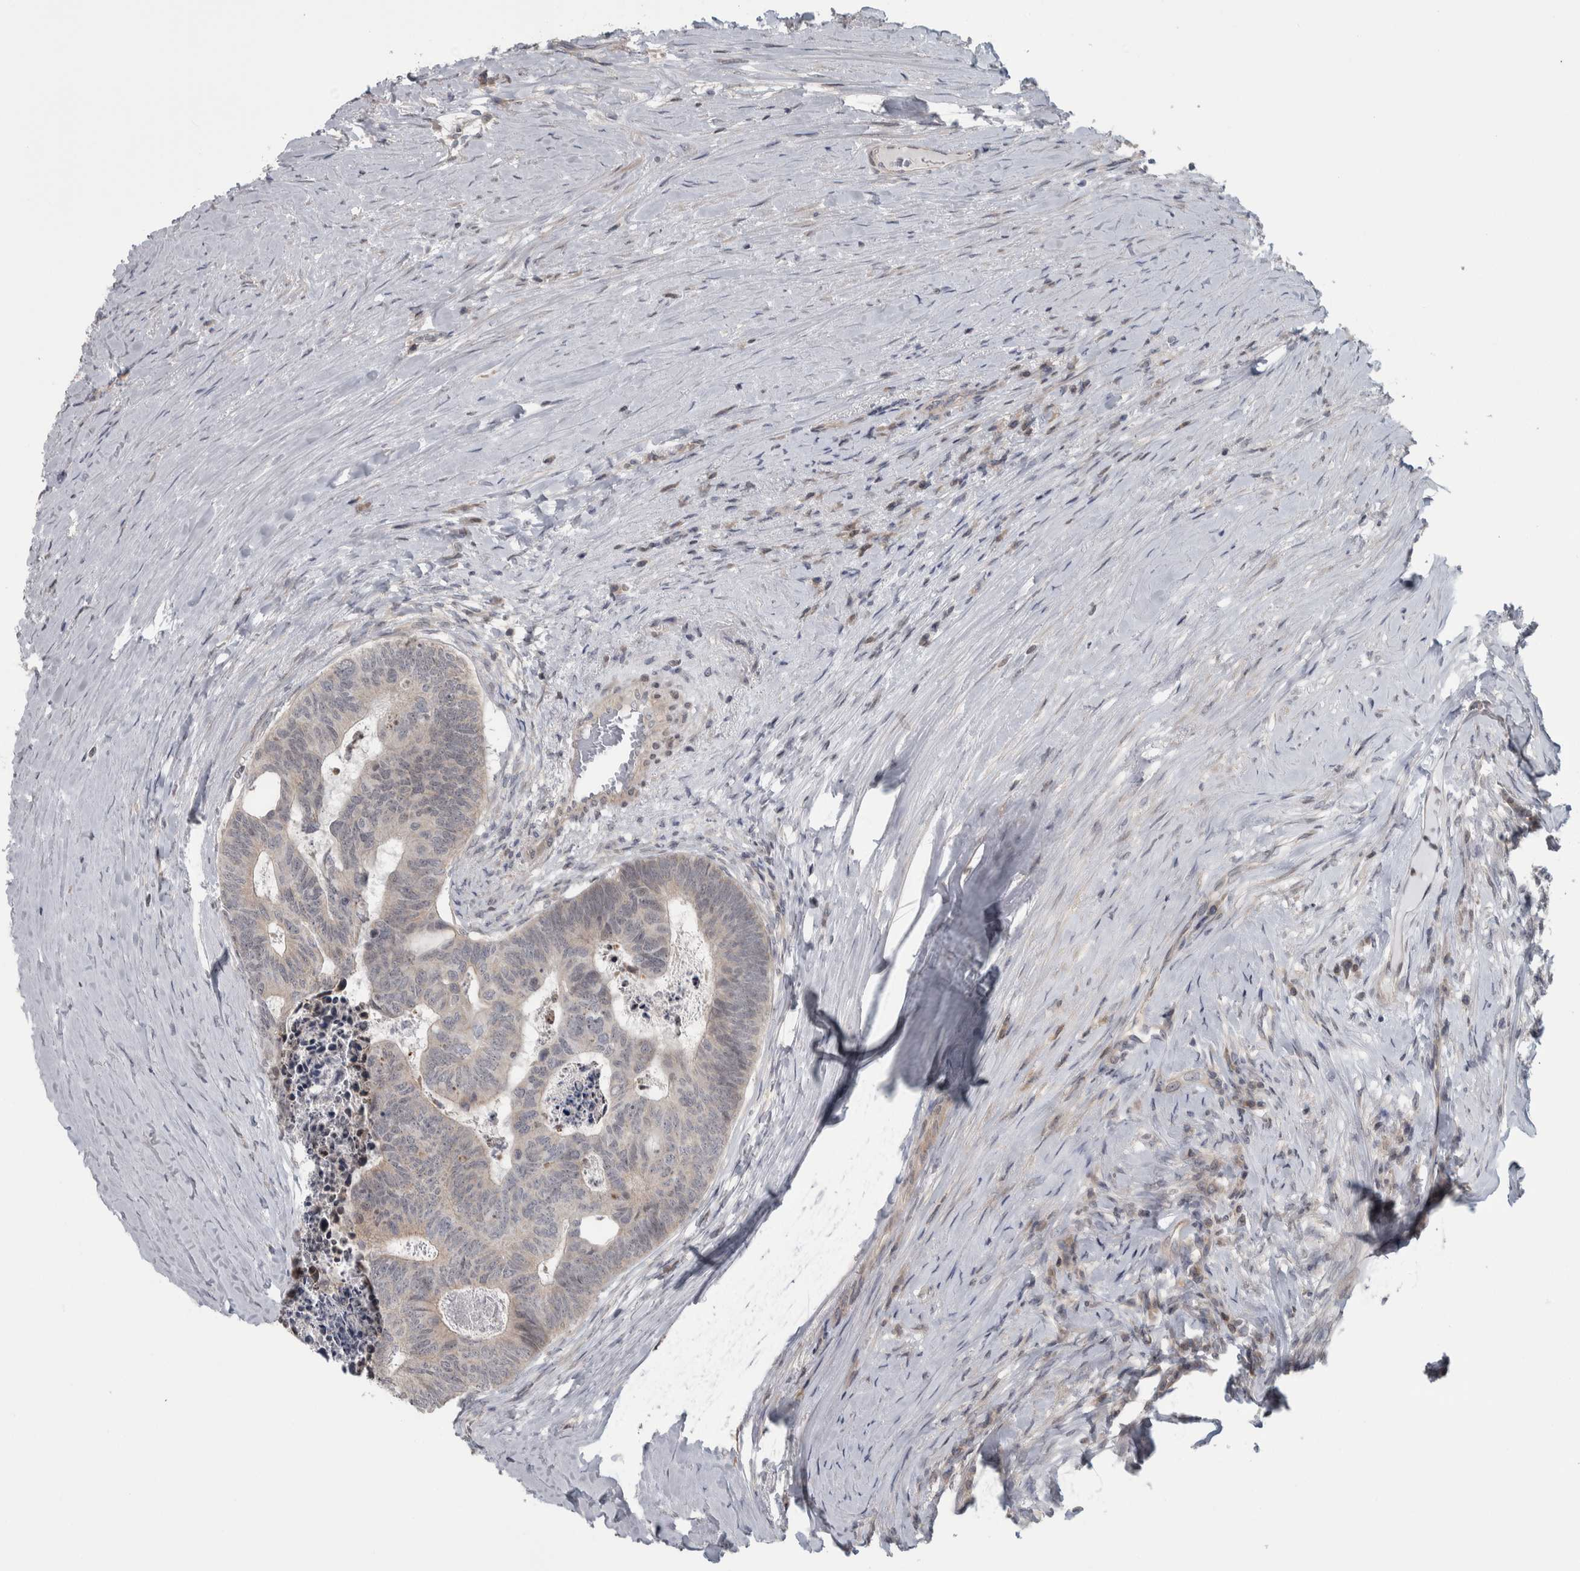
{"staining": {"intensity": "weak", "quantity": "<25%", "location": "cytoplasmic/membranous"}, "tissue": "colorectal cancer", "cell_type": "Tumor cells", "image_type": "cancer", "snomed": [{"axis": "morphology", "description": "Adenocarcinoma, NOS"}, {"axis": "topography", "description": "Colon"}], "caption": "Adenocarcinoma (colorectal) was stained to show a protein in brown. There is no significant staining in tumor cells.", "gene": "CWC27", "patient": {"sex": "female", "age": 67}}